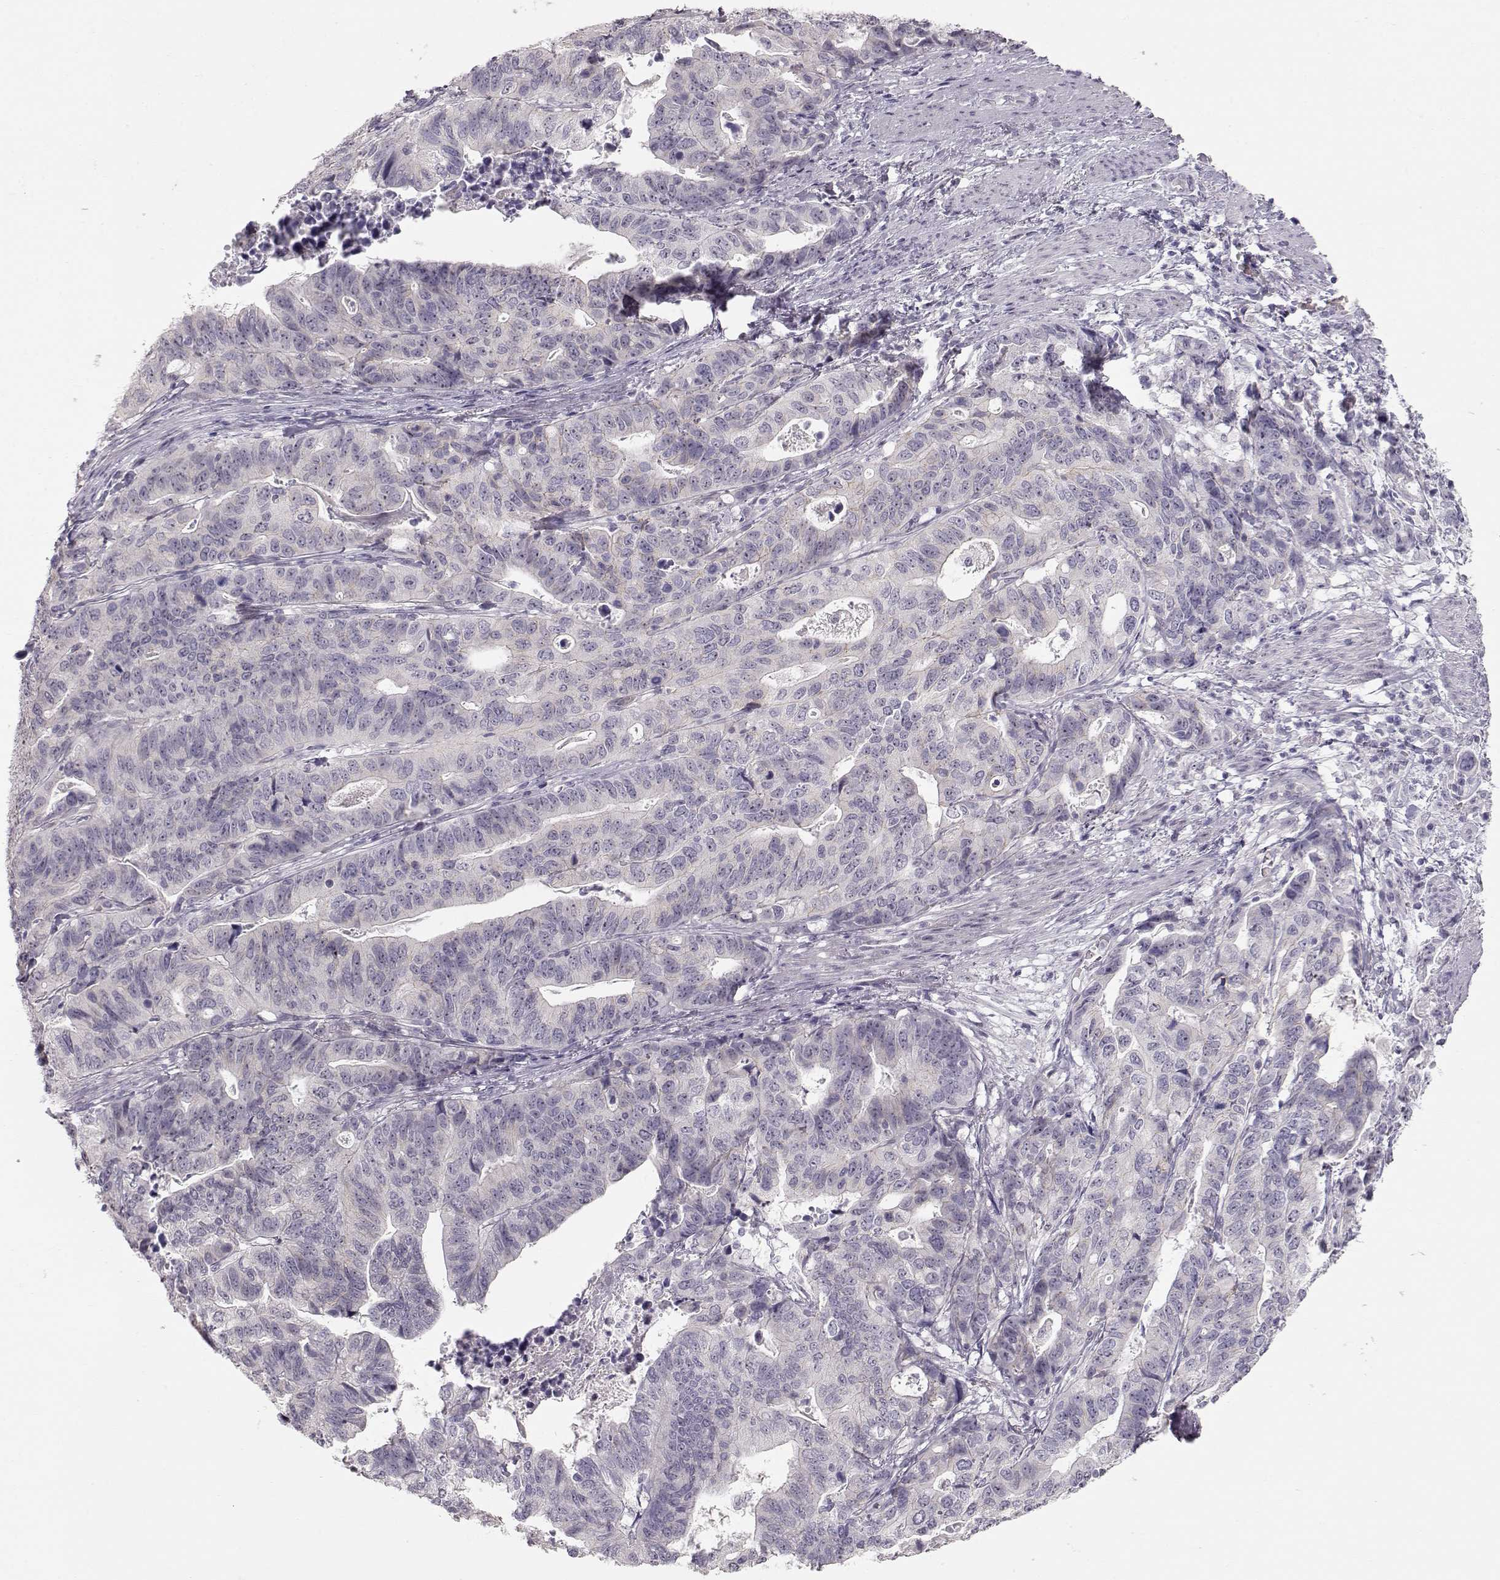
{"staining": {"intensity": "negative", "quantity": "none", "location": "none"}, "tissue": "stomach cancer", "cell_type": "Tumor cells", "image_type": "cancer", "snomed": [{"axis": "morphology", "description": "Adenocarcinoma, NOS"}, {"axis": "topography", "description": "Stomach, upper"}], "caption": "A high-resolution histopathology image shows immunohistochemistry staining of stomach adenocarcinoma, which displays no significant positivity in tumor cells.", "gene": "FAM205A", "patient": {"sex": "female", "age": 67}}